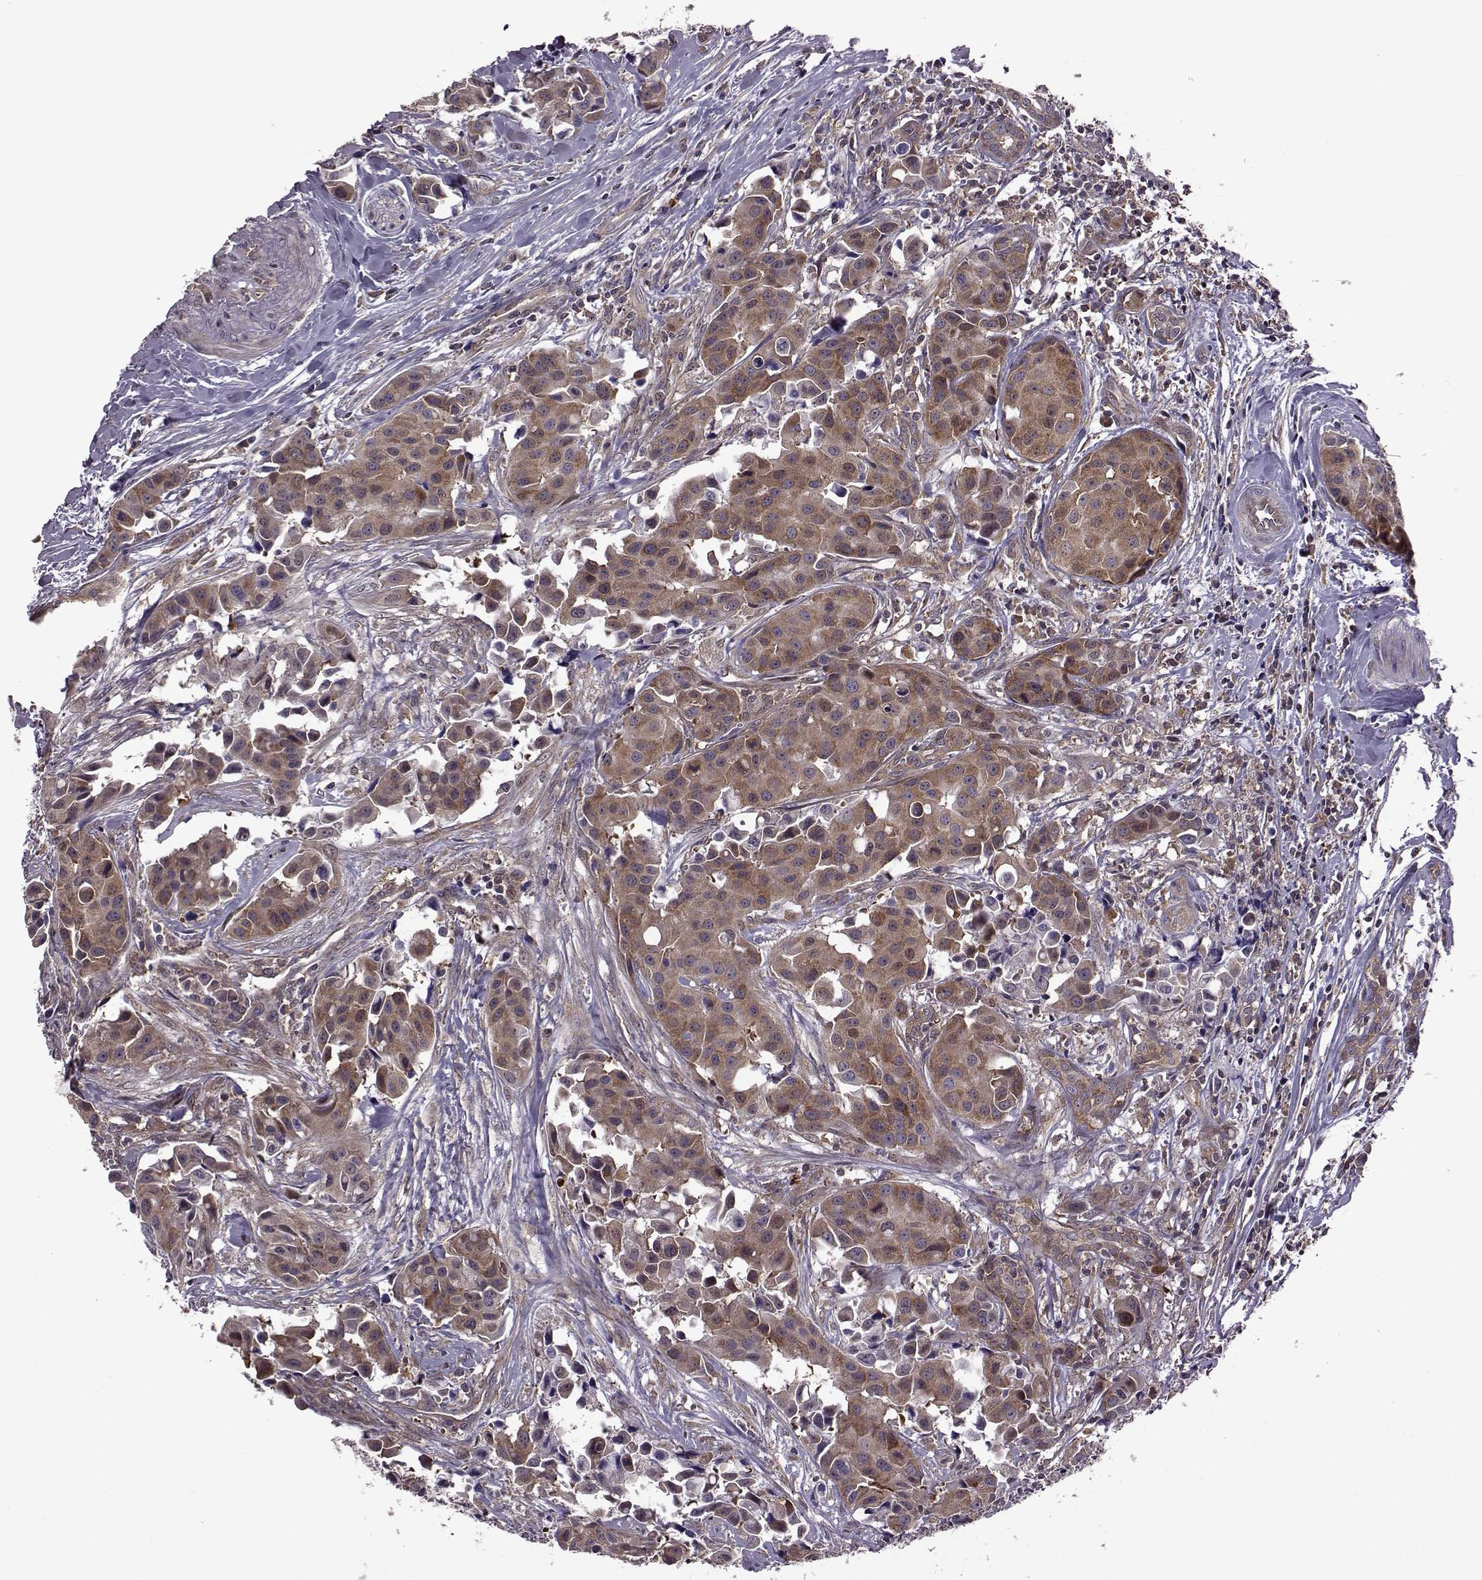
{"staining": {"intensity": "moderate", "quantity": ">75%", "location": "cytoplasmic/membranous"}, "tissue": "head and neck cancer", "cell_type": "Tumor cells", "image_type": "cancer", "snomed": [{"axis": "morphology", "description": "Adenocarcinoma, NOS"}, {"axis": "topography", "description": "Head-Neck"}], "caption": "The photomicrograph reveals a brown stain indicating the presence of a protein in the cytoplasmic/membranous of tumor cells in head and neck cancer (adenocarcinoma).", "gene": "URI1", "patient": {"sex": "male", "age": 76}}